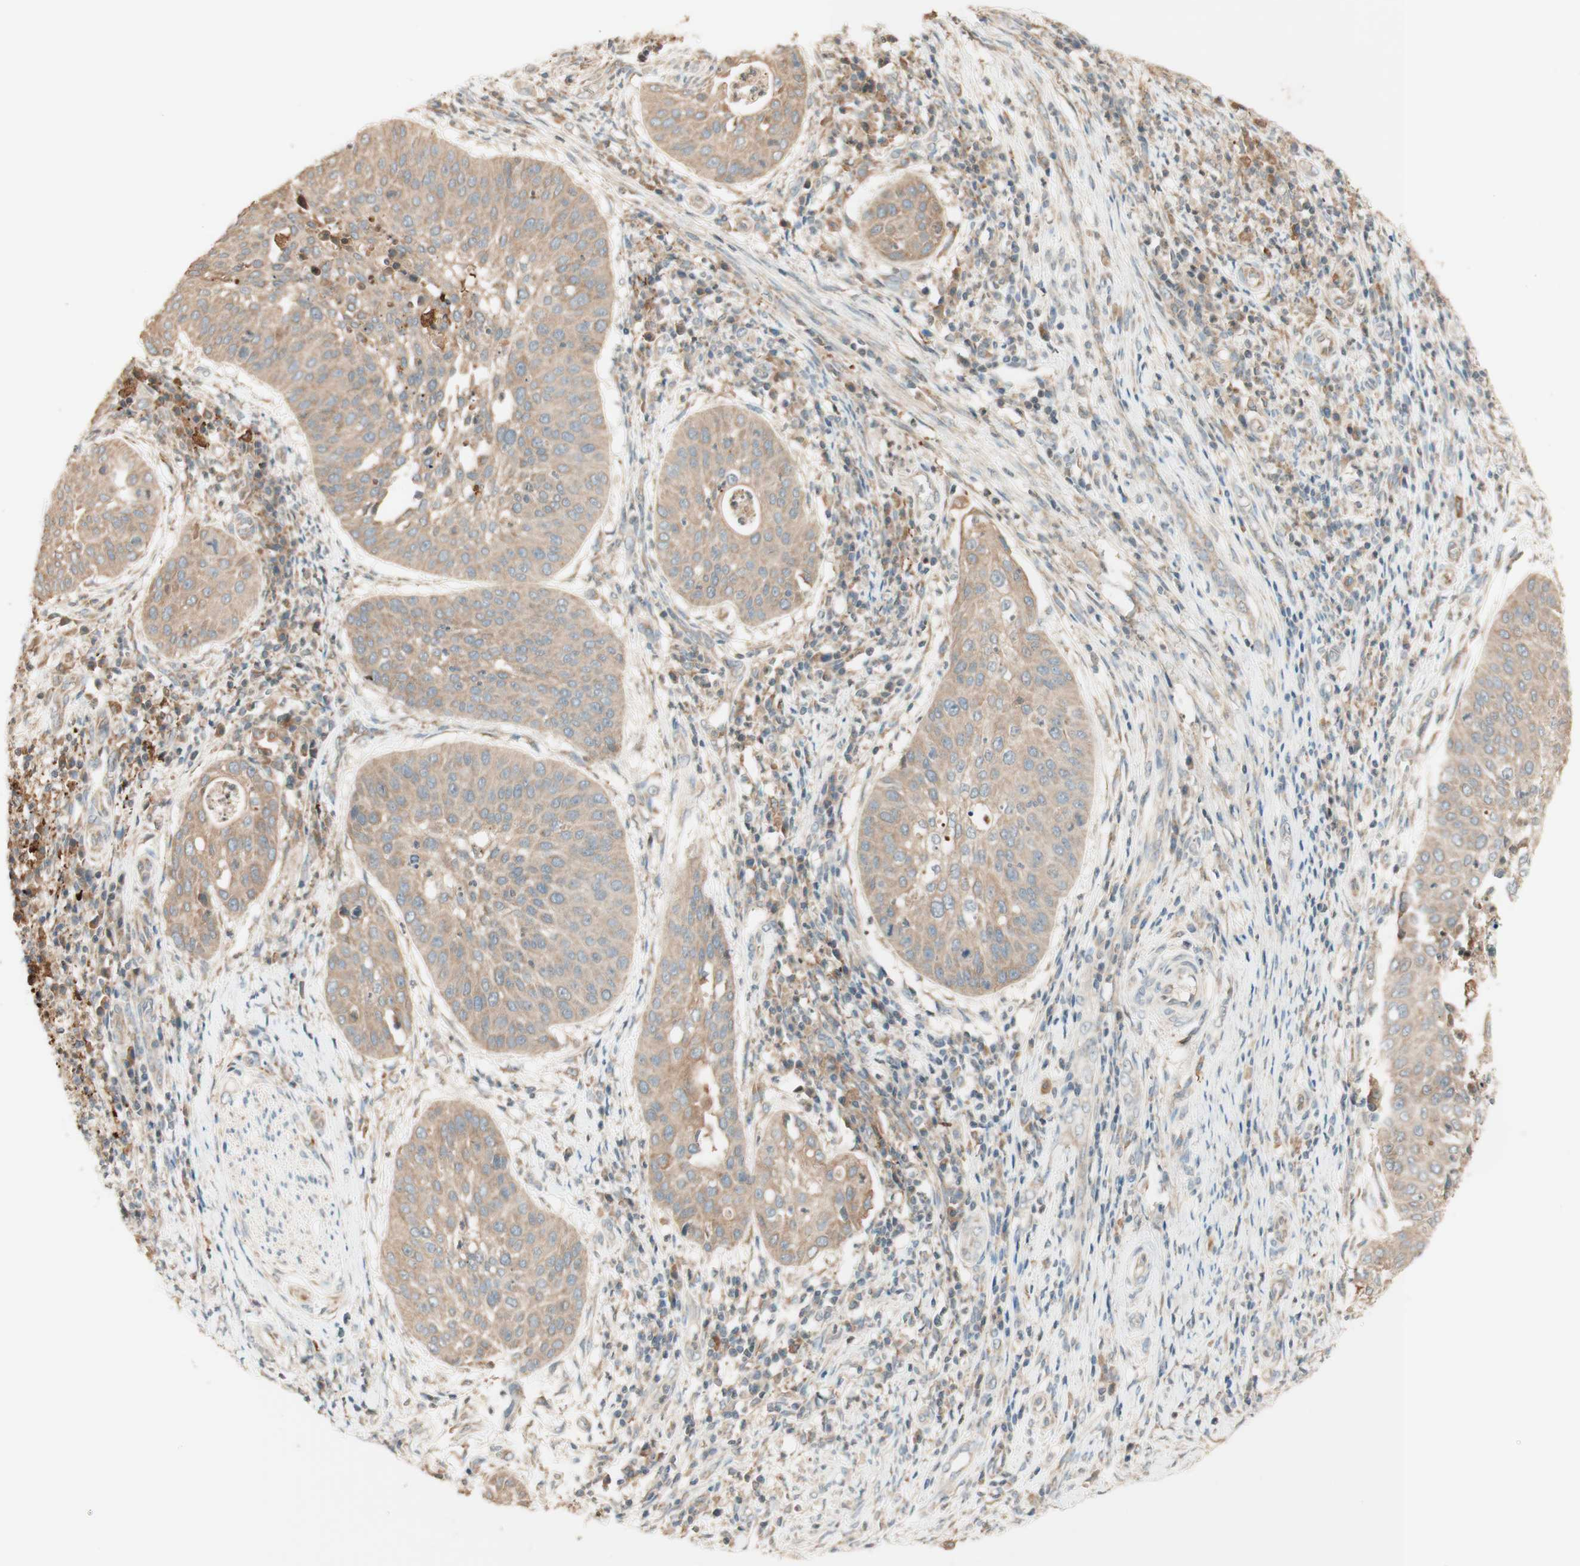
{"staining": {"intensity": "weak", "quantity": ">75%", "location": "cytoplasmic/membranous"}, "tissue": "cervical cancer", "cell_type": "Tumor cells", "image_type": "cancer", "snomed": [{"axis": "morphology", "description": "Normal tissue, NOS"}, {"axis": "morphology", "description": "Squamous cell carcinoma, NOS"}, {"axis": "topography", "description": "Cervix"}], "caption": "The immunohistochemical stain shows weak cytoplasmic/membranous positivity in tumor cells of squamous cell carcinoma (cervical) tissue.", "gene": "CLCN2", "patient": {"sex": "female", "age": 39}}